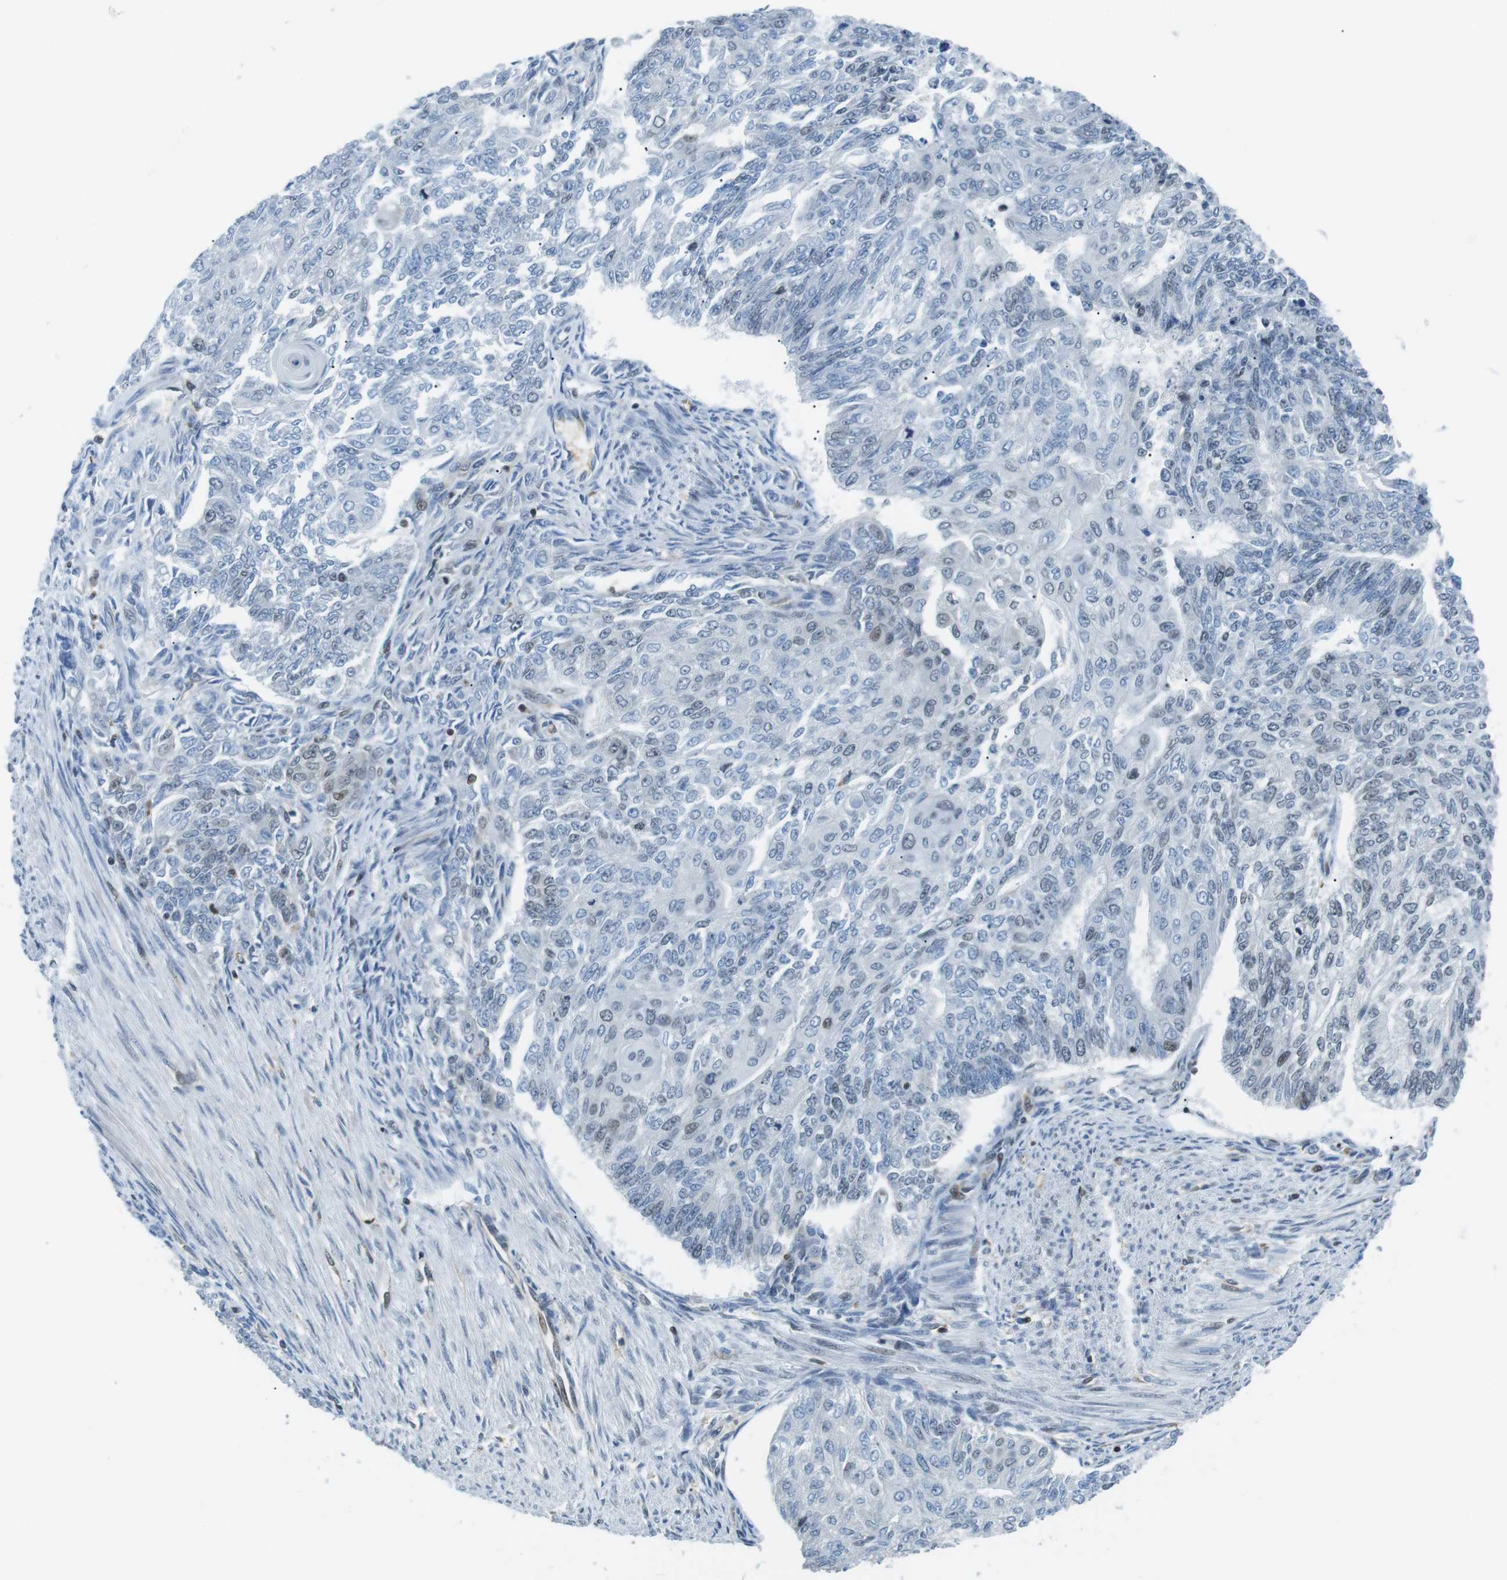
{"staining": {"intensity": "weak", "quantity": "<25%", "location": "nuclear"}, "tissue": "endometrial cancer", "cell_type": "Tumor cells", "image_type": "cancer", "snomed": [{"axis": "morphology", "description": "Adenocarcinoma, NOS"}, {"axis": "topography", "description": "Endometrium"}], "caption": "Immunohistochemistry micrograph of human endometrial adenocarcinoma stained for a protein (brown), which reveals no expression in tumor cells.", "gene": "STK10", "patient": {"sex": "female", "age": 32}}